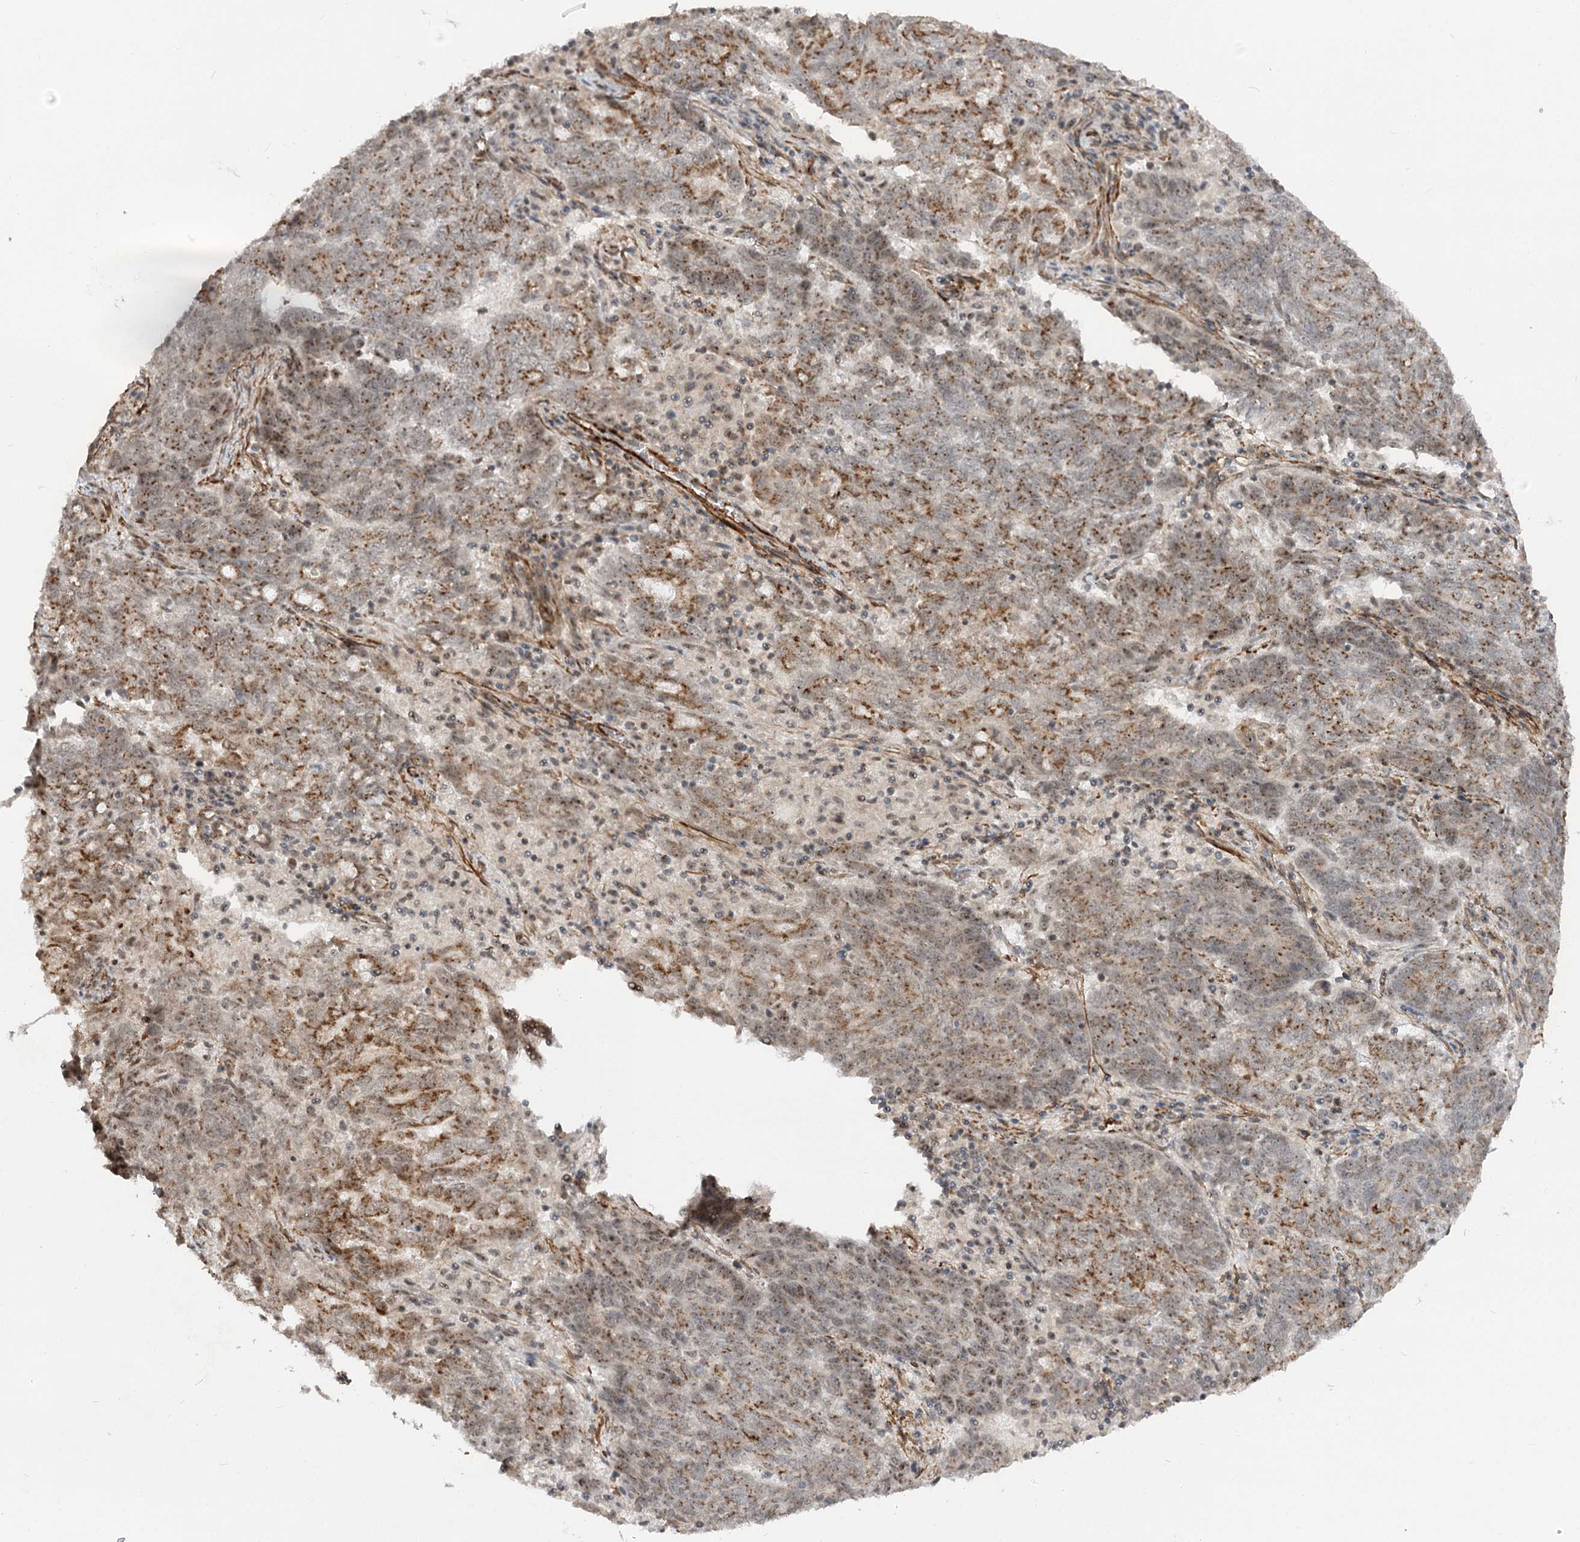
{"staining": {"intensity": "moderate", "quantity": ">75%", "location": "cytoplasmic/membranous,nuclear"}, "tissue": "endometrial cancer", "cell_type": "Tumor cells", "image_type": "cancer", "snomed": [{"axis": "morphology", "description": "Adenocarcinoma, NOS"}, {"axis": "topography", "description": "Endometrium"}], "caption": "Immunohistochemical staining of endometrial adenocarcinoma displays medium levels of moderate cytoplasmic/membranous and nuclear protein expression in about >75% of tumor cells.", "gene": "GNL3L", "patient": {"sex": "female", "age": 80}}